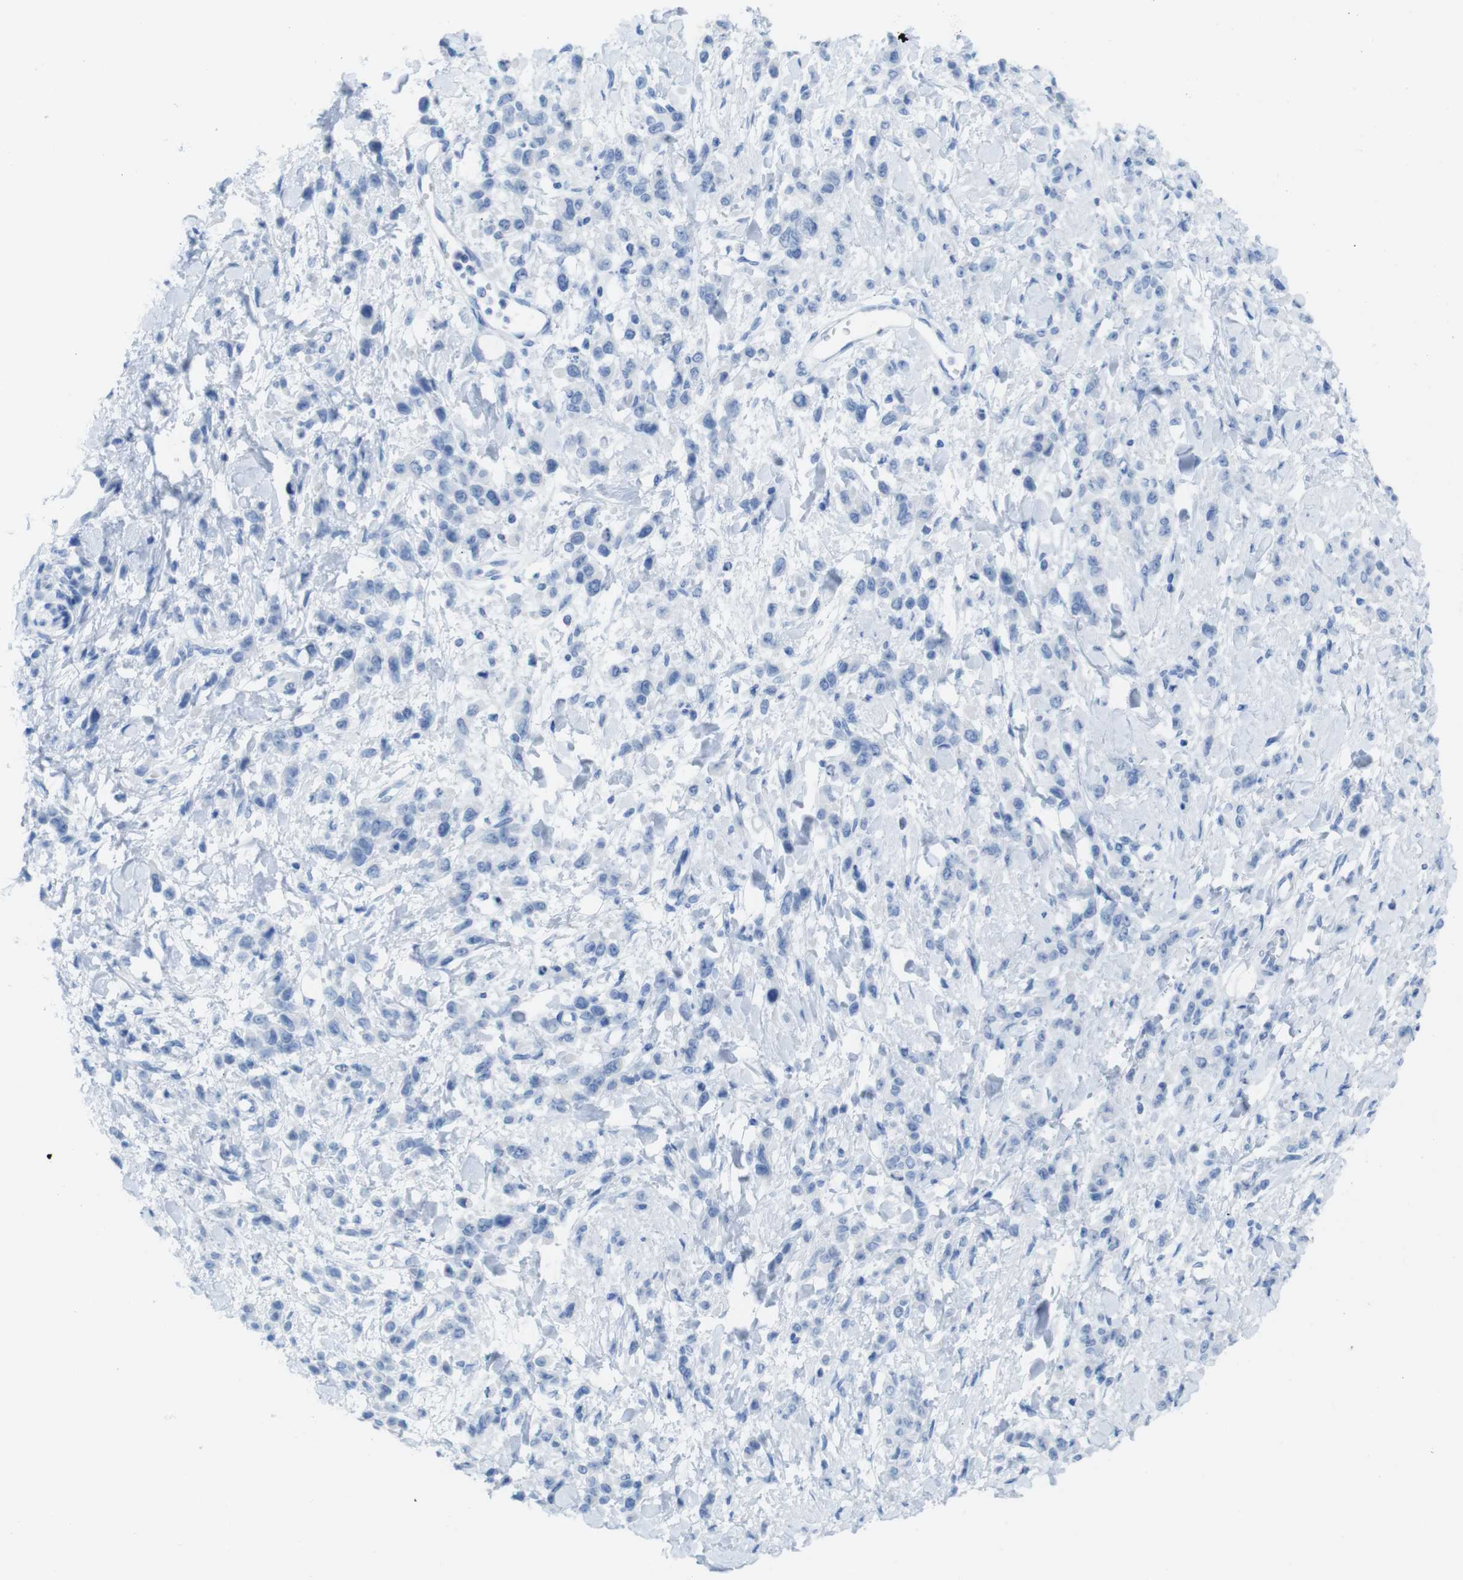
{"staining": {"intensity": "negative", "quantity": "none", "location": "none"}, "tissue": "stomach cancer", "cell_type": "Tumor cells", "image_type": "cancer", "snomed": [{"axis": "morphology", "description": "Normal tissue, NOS"}, {"axis": "morphology", "description": "Adenocarcinoma, NOS"}, {"axis": "topography", "description": "Stomach"}], "caption": "A micrograph of adenocarcinoma (stomach) stained for a protein reveals no brown staining in tumor cells. (DAB (3,3'-diaminobenzidine) IHC with hematoxylin counter stain).", "gene": "MYH7", "patient": {"sex": "male", "age": 82}}